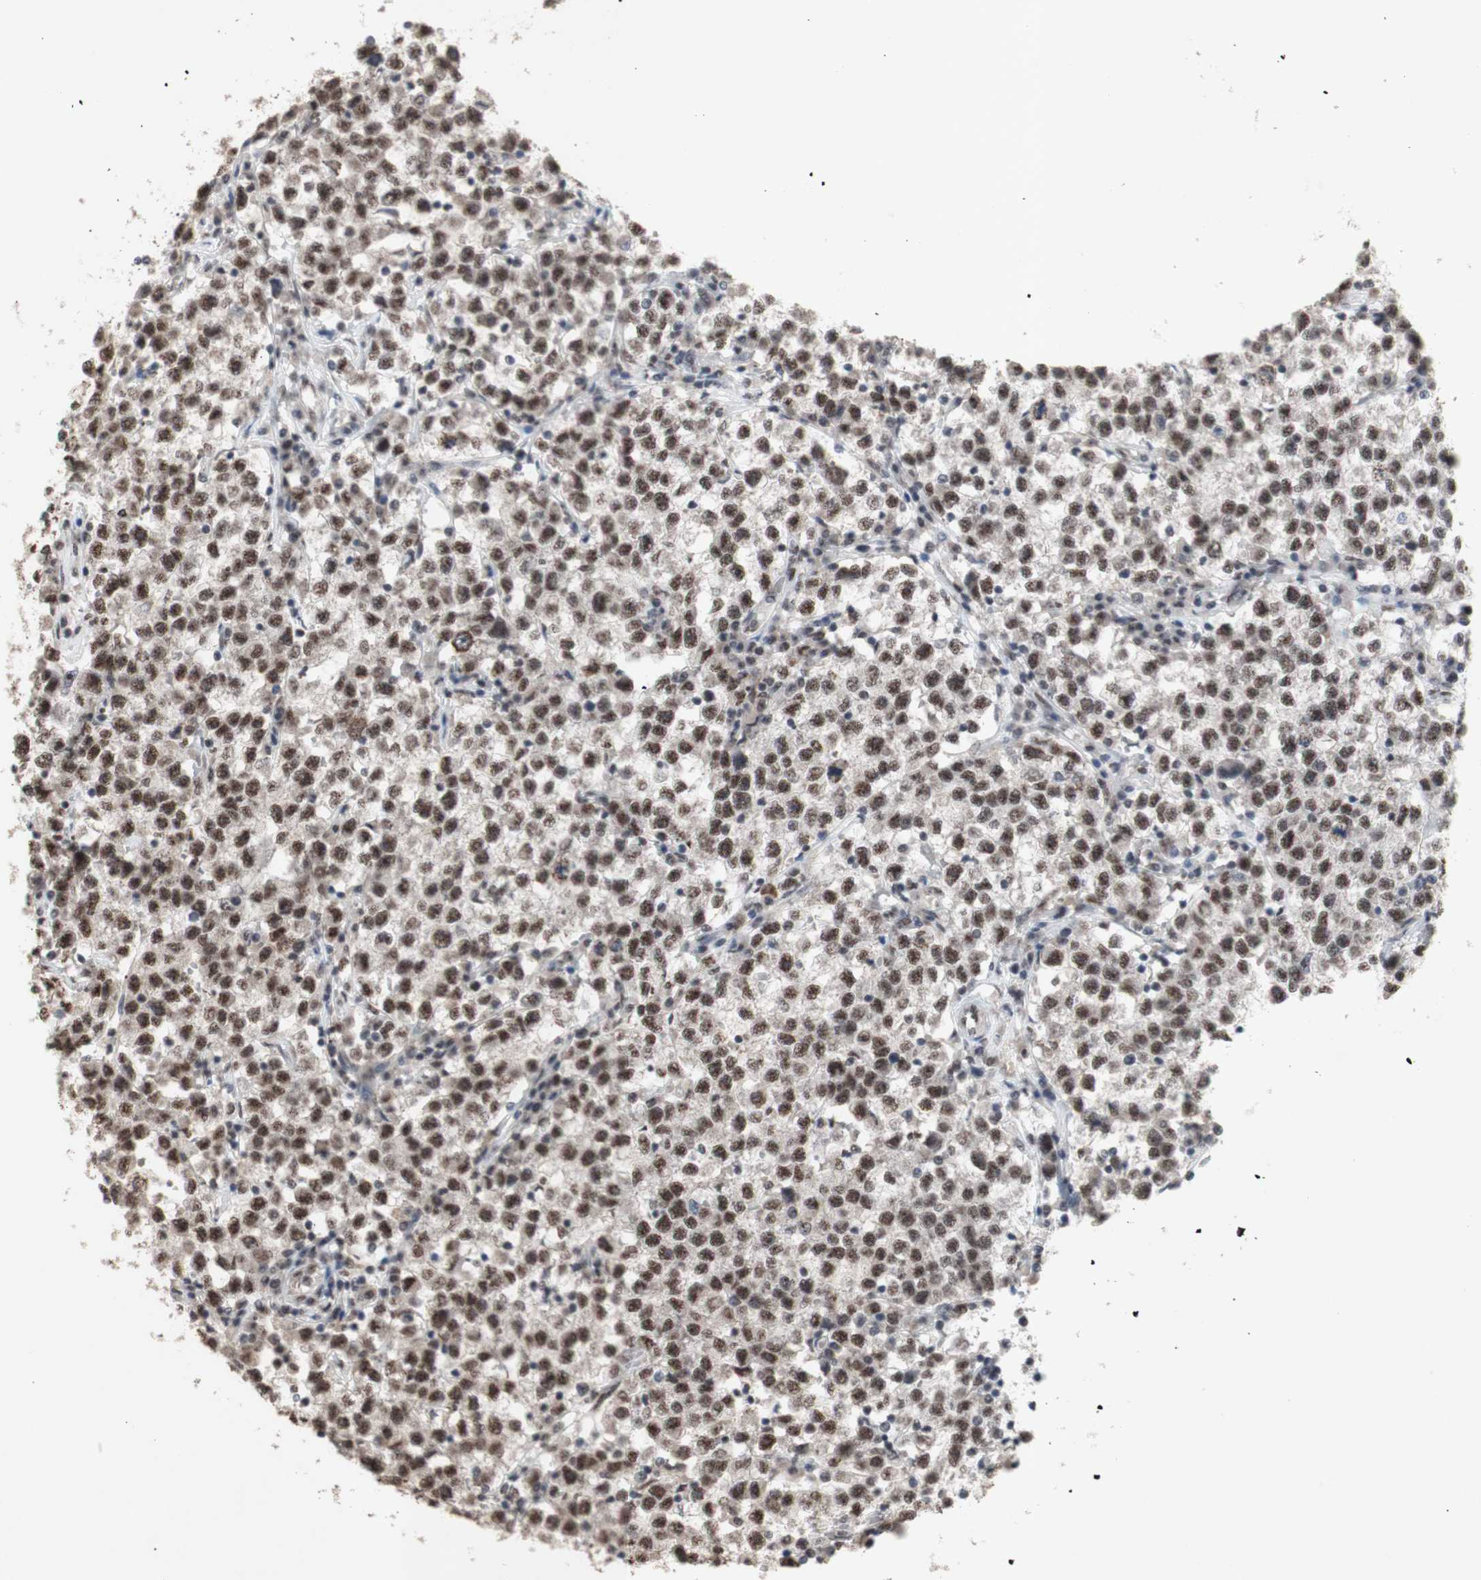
{"staining": {"intensity": "moderate", "quantity": ">75%", "location": "nuclear"}, "tissue": "testis cancer", "cell_type": "Tumor cells", "image_type": "cancer", "snomed": [{"axis": "morphology", "description": "Seminoma, NOS"}, {"axis": "topography", "description": "Testis"}], "caption": "The immunohistochemical stain shows moderate nuclear staining in tumor cells of seminoma (testis) tissue.", "gene": "SFPQ", "patient": {"sex": "male", "age": 22}}